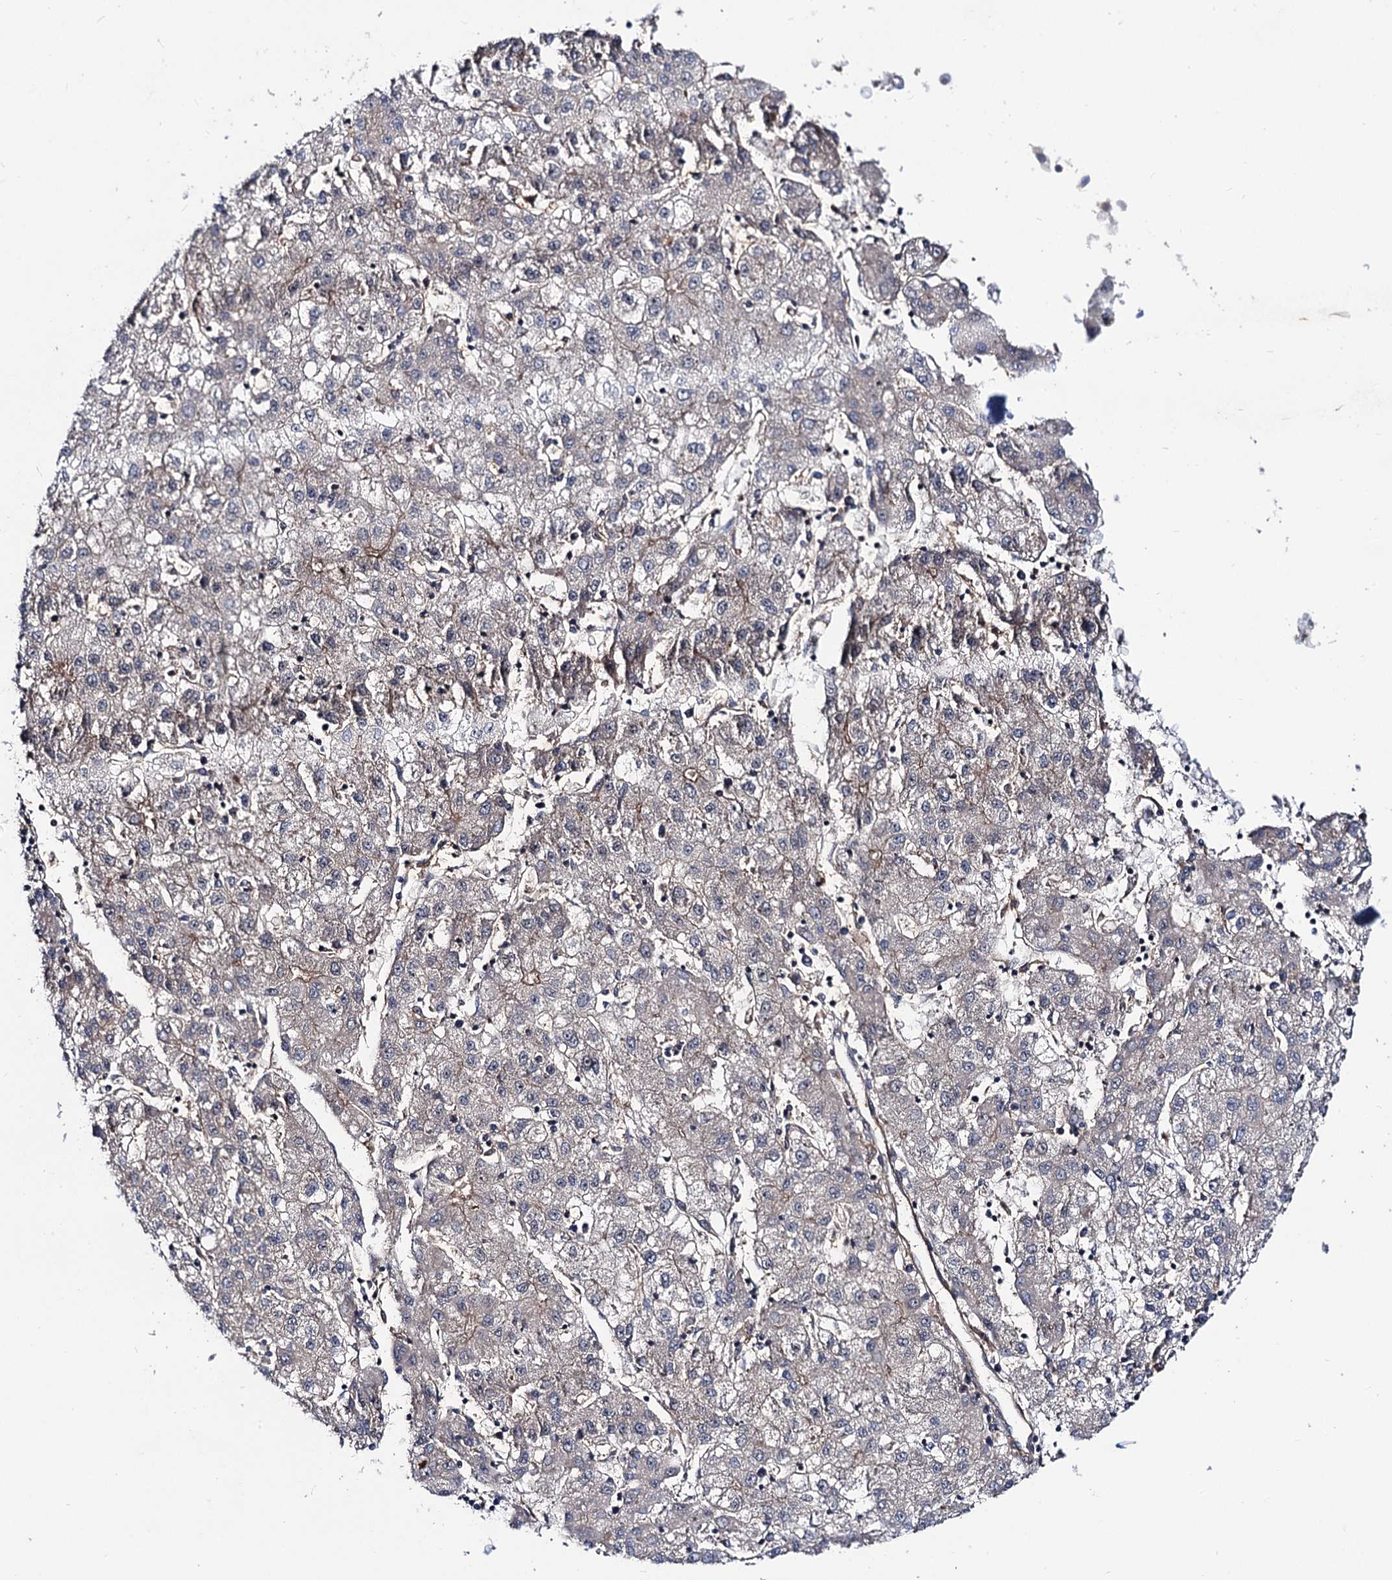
{"staining": {"intensity": "negative", "quantity": "none", "location": "none"}, "tissue": "liver cancer", "cell_type": "Tumor cells", "image_type": "cancer", "snomed": [{"axis": "morphology", "description": "Carcinoma, Hepatocellular, NOS"}, {"axis": "topography", "description": "Liver"}], "caption": "Immunohistochemistry micrograph of neoplastic tissue: human liver cancer (hepatocellular carcinoma) stained with DAB displays no significant protein staining in tumor cells.", "gene": "KXD1", "patient": {"sex": "male", "age": 72}}